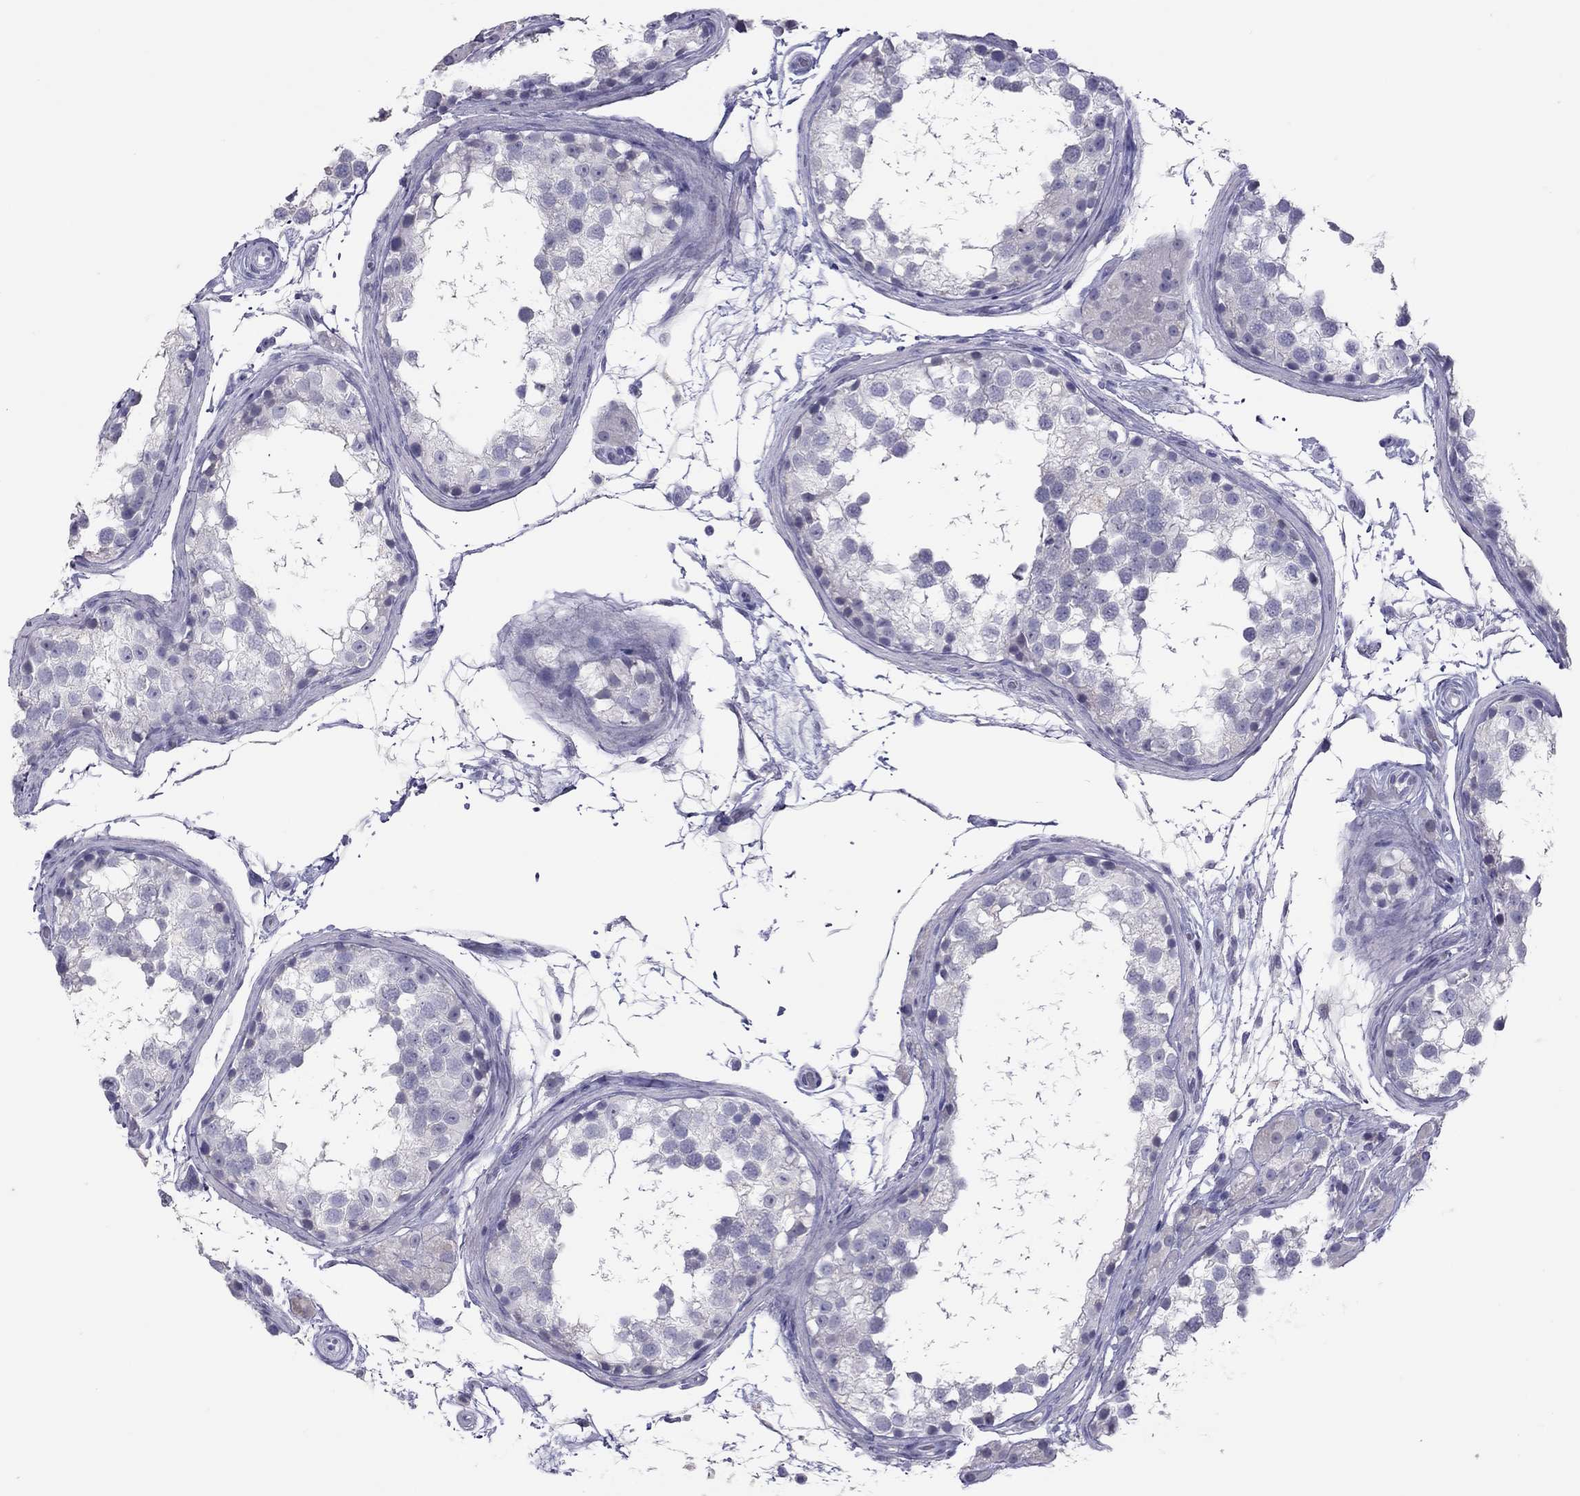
{"staining": {"intensity": "negative", "quantity": "none", "location": "none"}, "tissue": "testis", "cell_type": "Cells in seminiferous ducts", "image_type": "normal", "snomed": [{"axis": "morphology", "description": "Normal tissue, NOS"}, {"axis": "morphology", "description": "Seminoma, NOS"}, {"axis": "topography", "description": "Testis"}], "caption": "An immunohistochemistry (IHC) image of unremarkable testis is shown. There is no staining in cells in seminiferous ducts of testis.", "gene": "MUC16", "patient": {"sex": "male", "age": 65}}